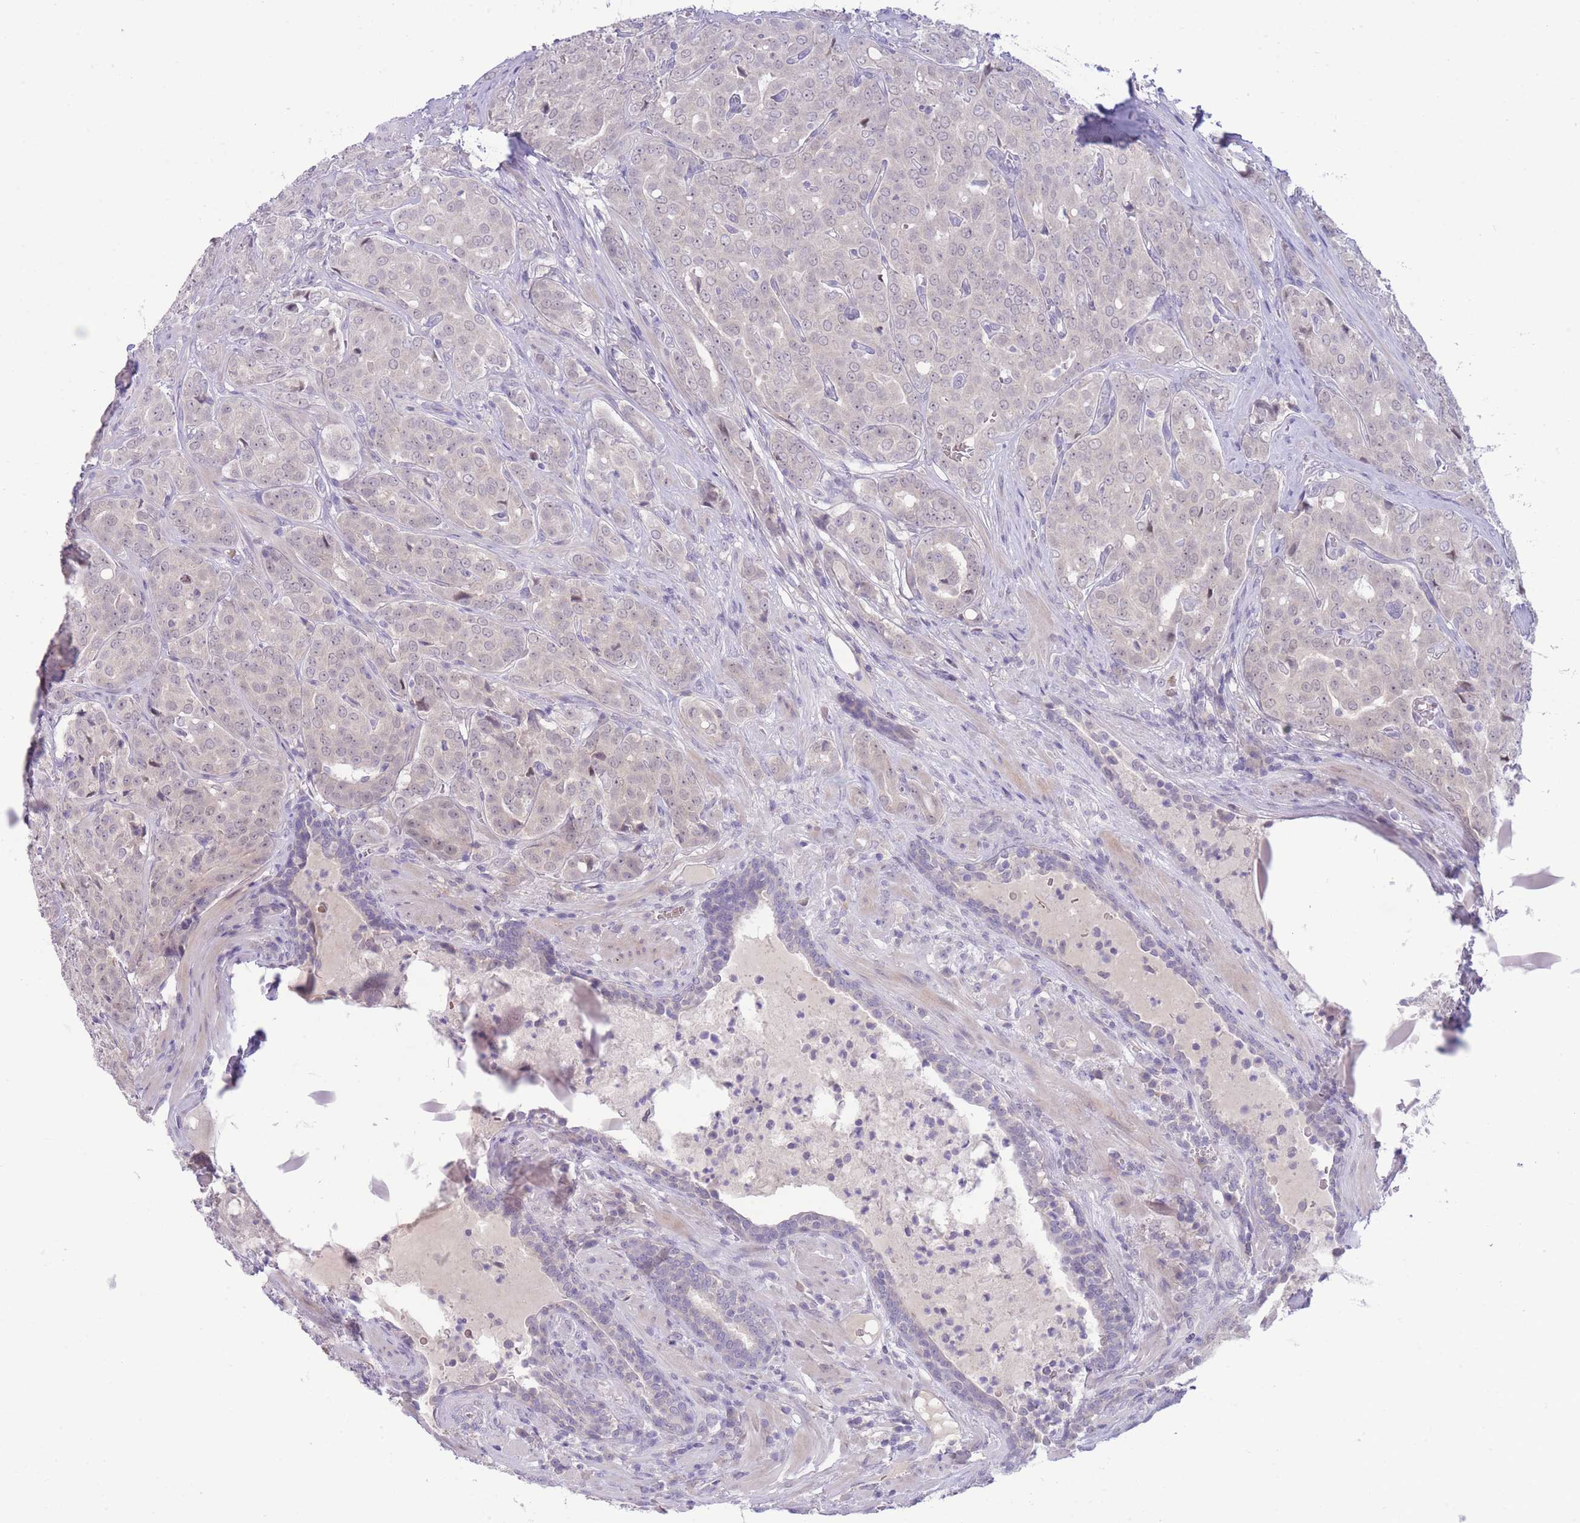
{"staining": {"intensity": "weak", "quantity": "<25%", "location": "nuclear"}, "tissue": "prostate cancer", "cell_type": "Tumor cells", "image_type": "cancer", "snomed": [{"axis": "morphology", "description": "Adenocarcinoma, High grade"}, {"axis": "topography", "description": "Prostate"}], "caption": "This is an immunohistochemistry (IHC) image of human prostate adenocarcinoma (high-grade). There is no expression in tumor cells.", "gene": "FBXO46", "patient": {"sex": "male", "age": 68}}